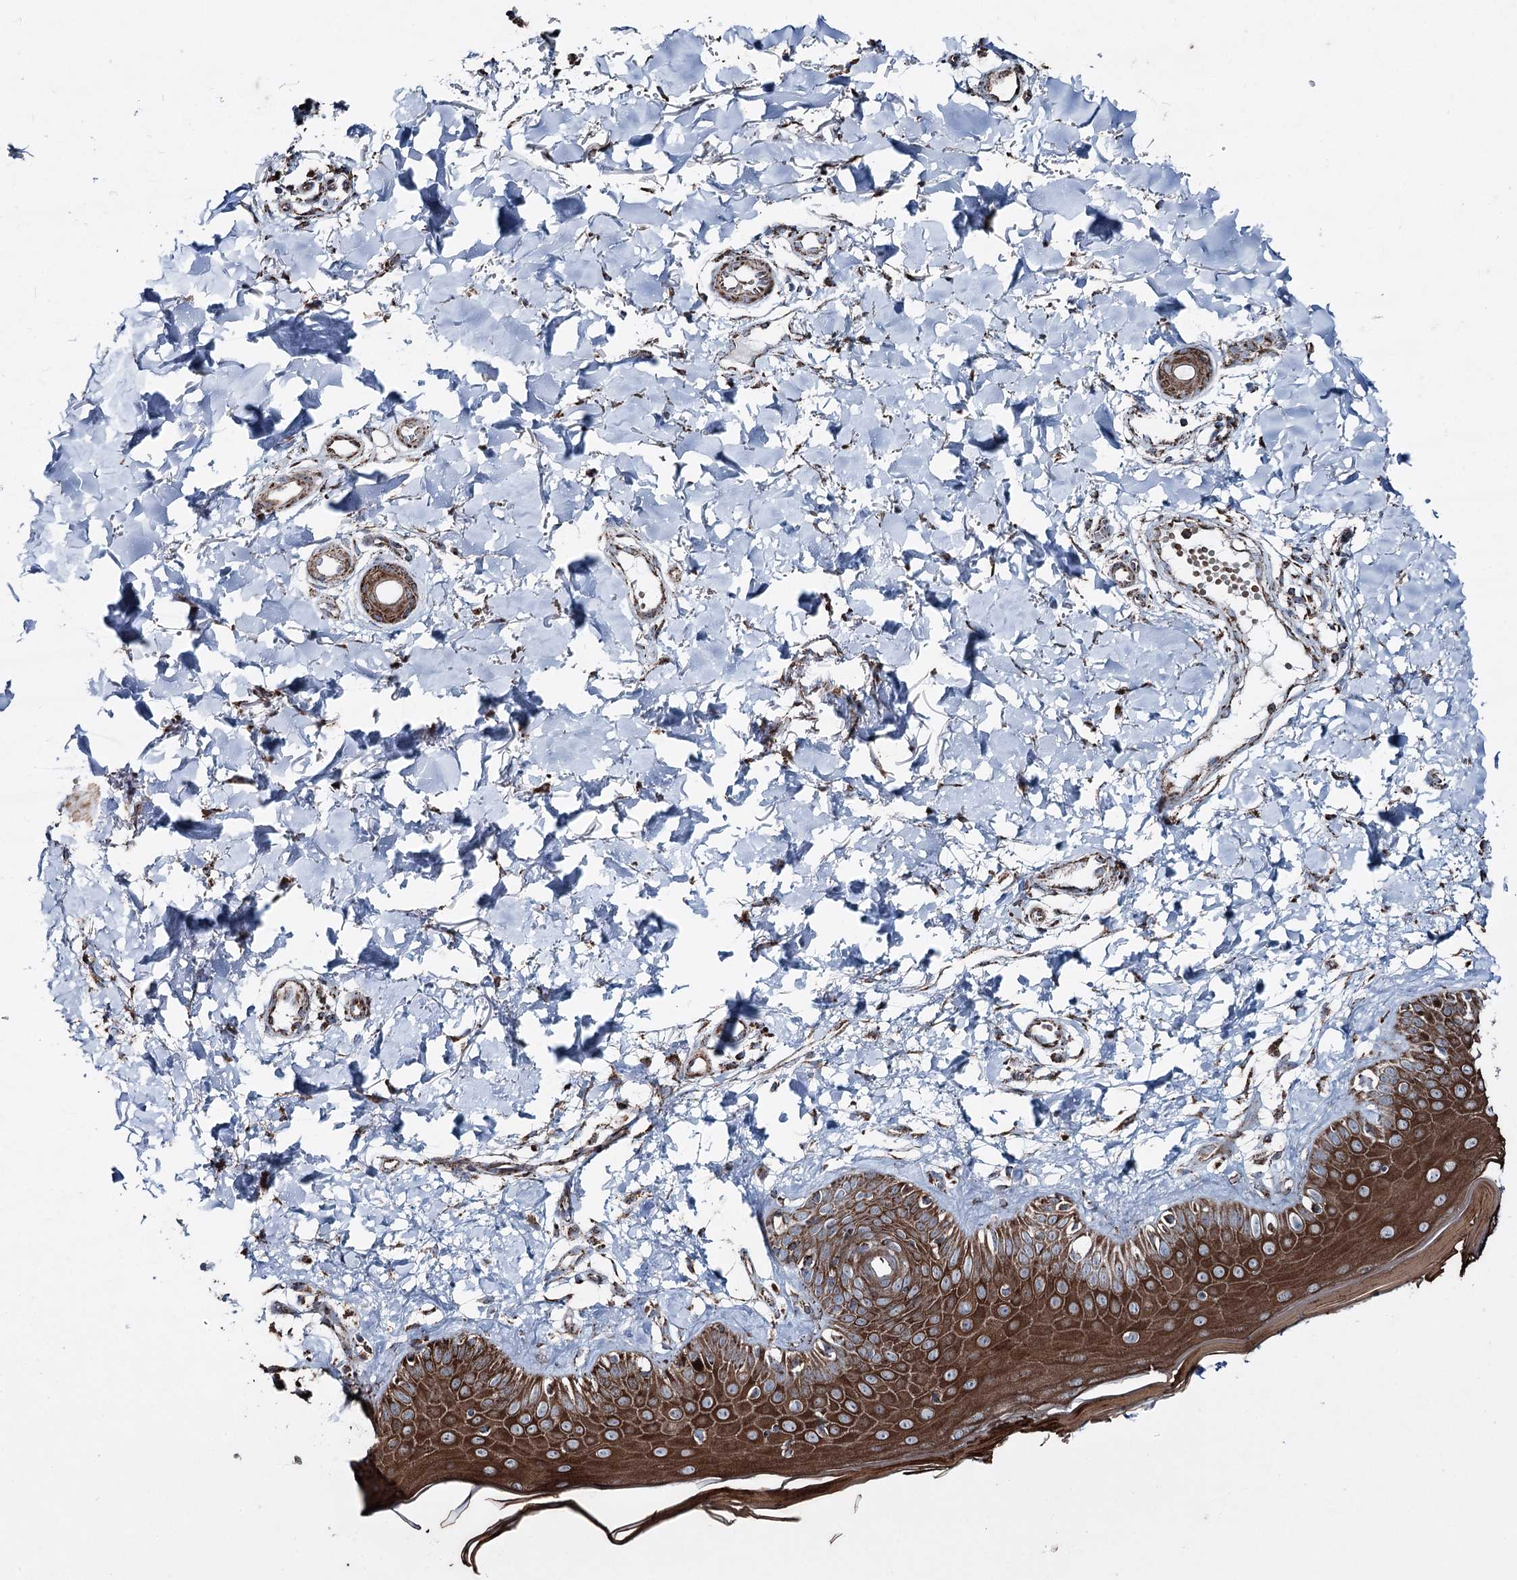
{"staining": {"intensity": "moderate", "quantity": ">75%", "location": "cytoplasmic/membranous"}, "tissue": "skin", "cell_type": "Fibroblasts", "image_type": "normal", "snomed": [{"axis": "morphology", "description": "Normal tissue, NOS"}, {"axis": "topography", "description": "Skin"}], "caption": "High-power microscopy captured an IHC histopathology image of normal skin, revealing moderate cytoplasmic/membranous positivity in about >75% of fibroblasts.", "gene": "UCN3", "patient": {"sex": "male", "age": 52}}